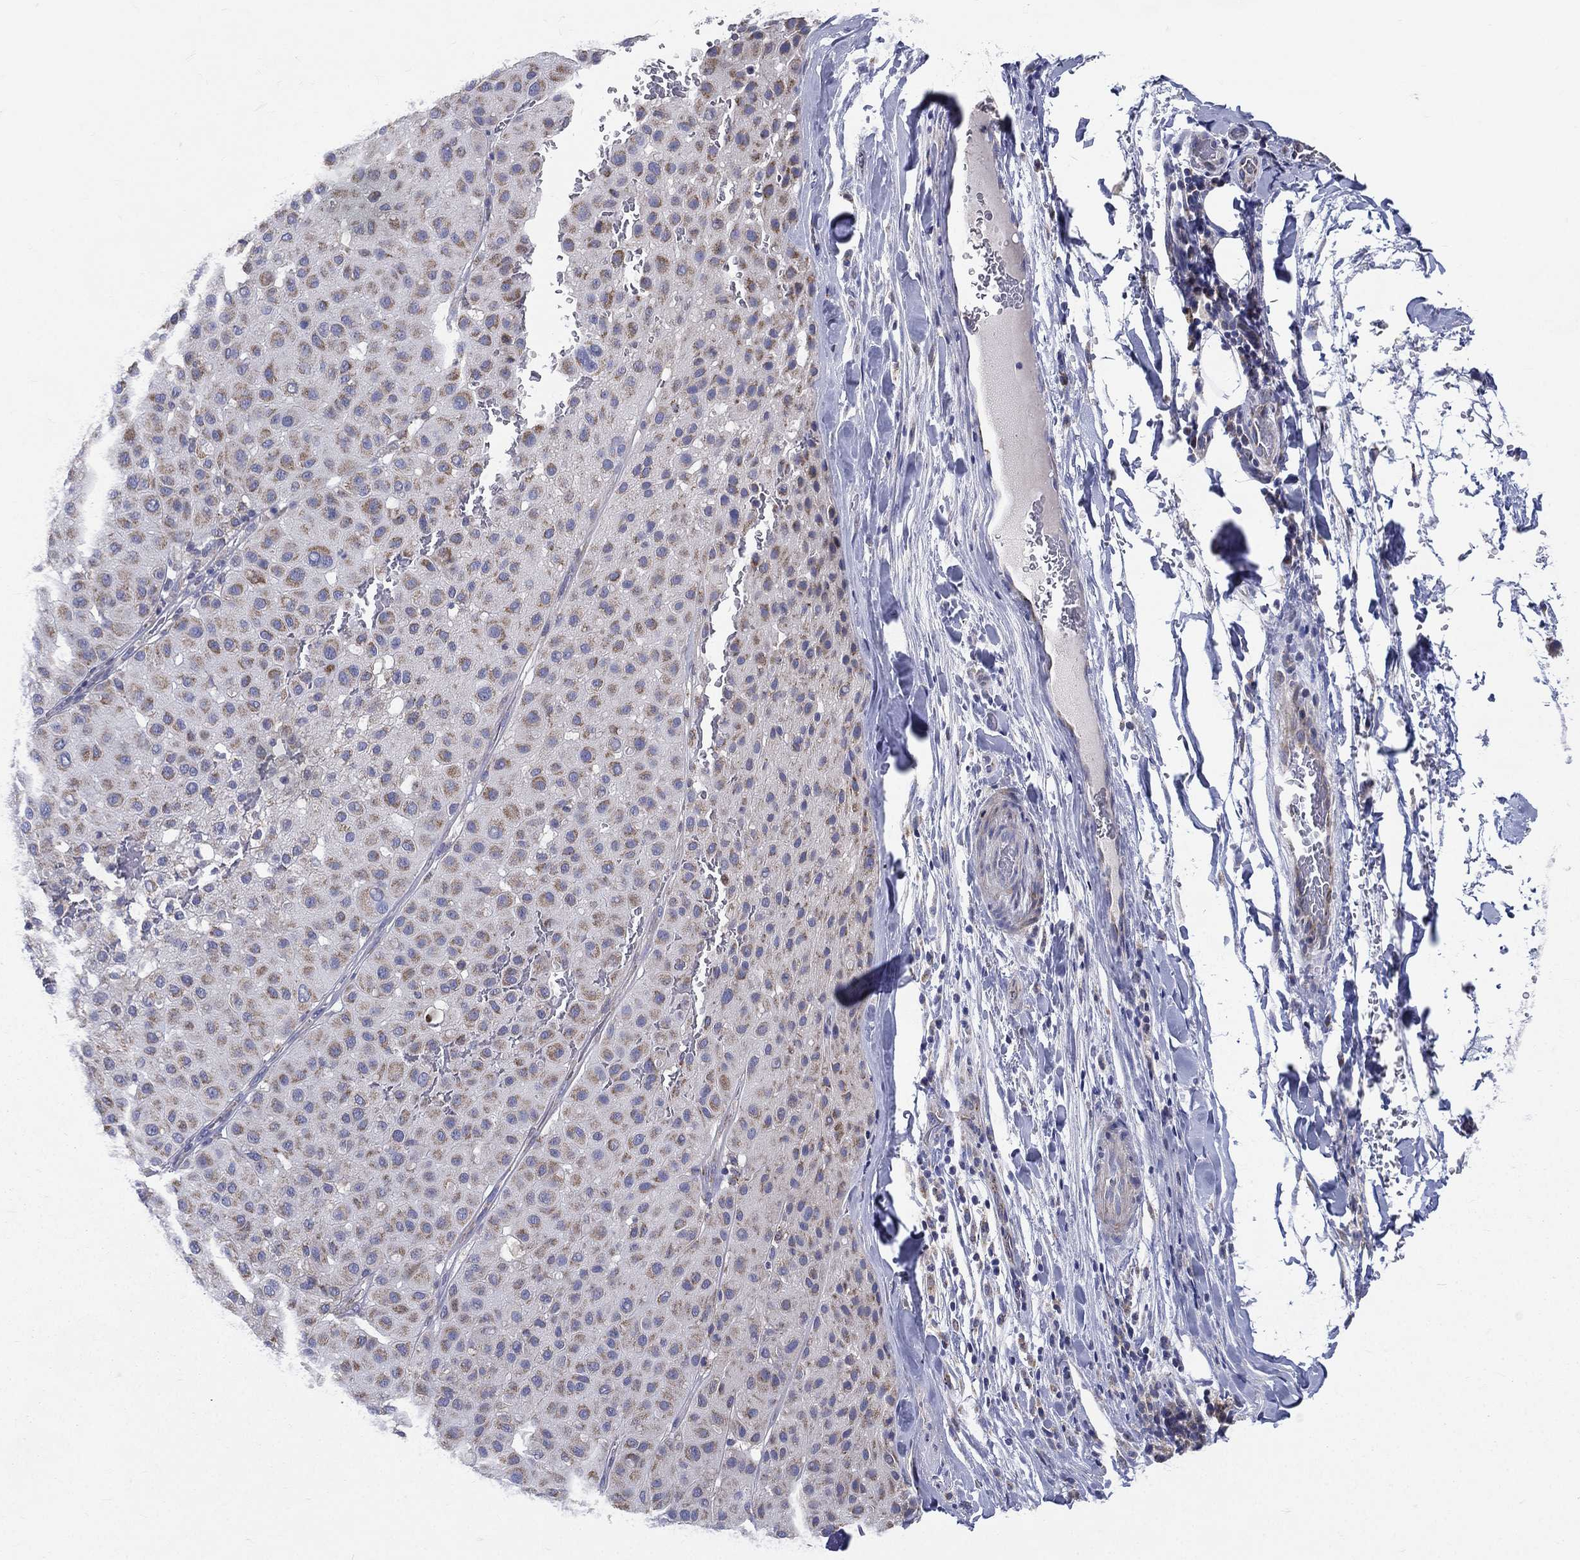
{"staining": {"intensity": "moderate", "quantity": "<25%", "location": "cytoplasmic/membranous"}, "tissue": "melanoma", "cell_type": "Tumor cells", "image_type": "cancer", "snomed": [{"axis": "morphology", "description": "Malignant melanoma, Metastatic site"}, {"axis": "topography", "description": "Smooth muscle"}], "caption": "Malignant melanoma (metastatic site) stained with a protein marker demonstrates moderate staining in tumor cells.", "gene": "PWWP3A", "patient": {"sex": "male", "age": 41}}